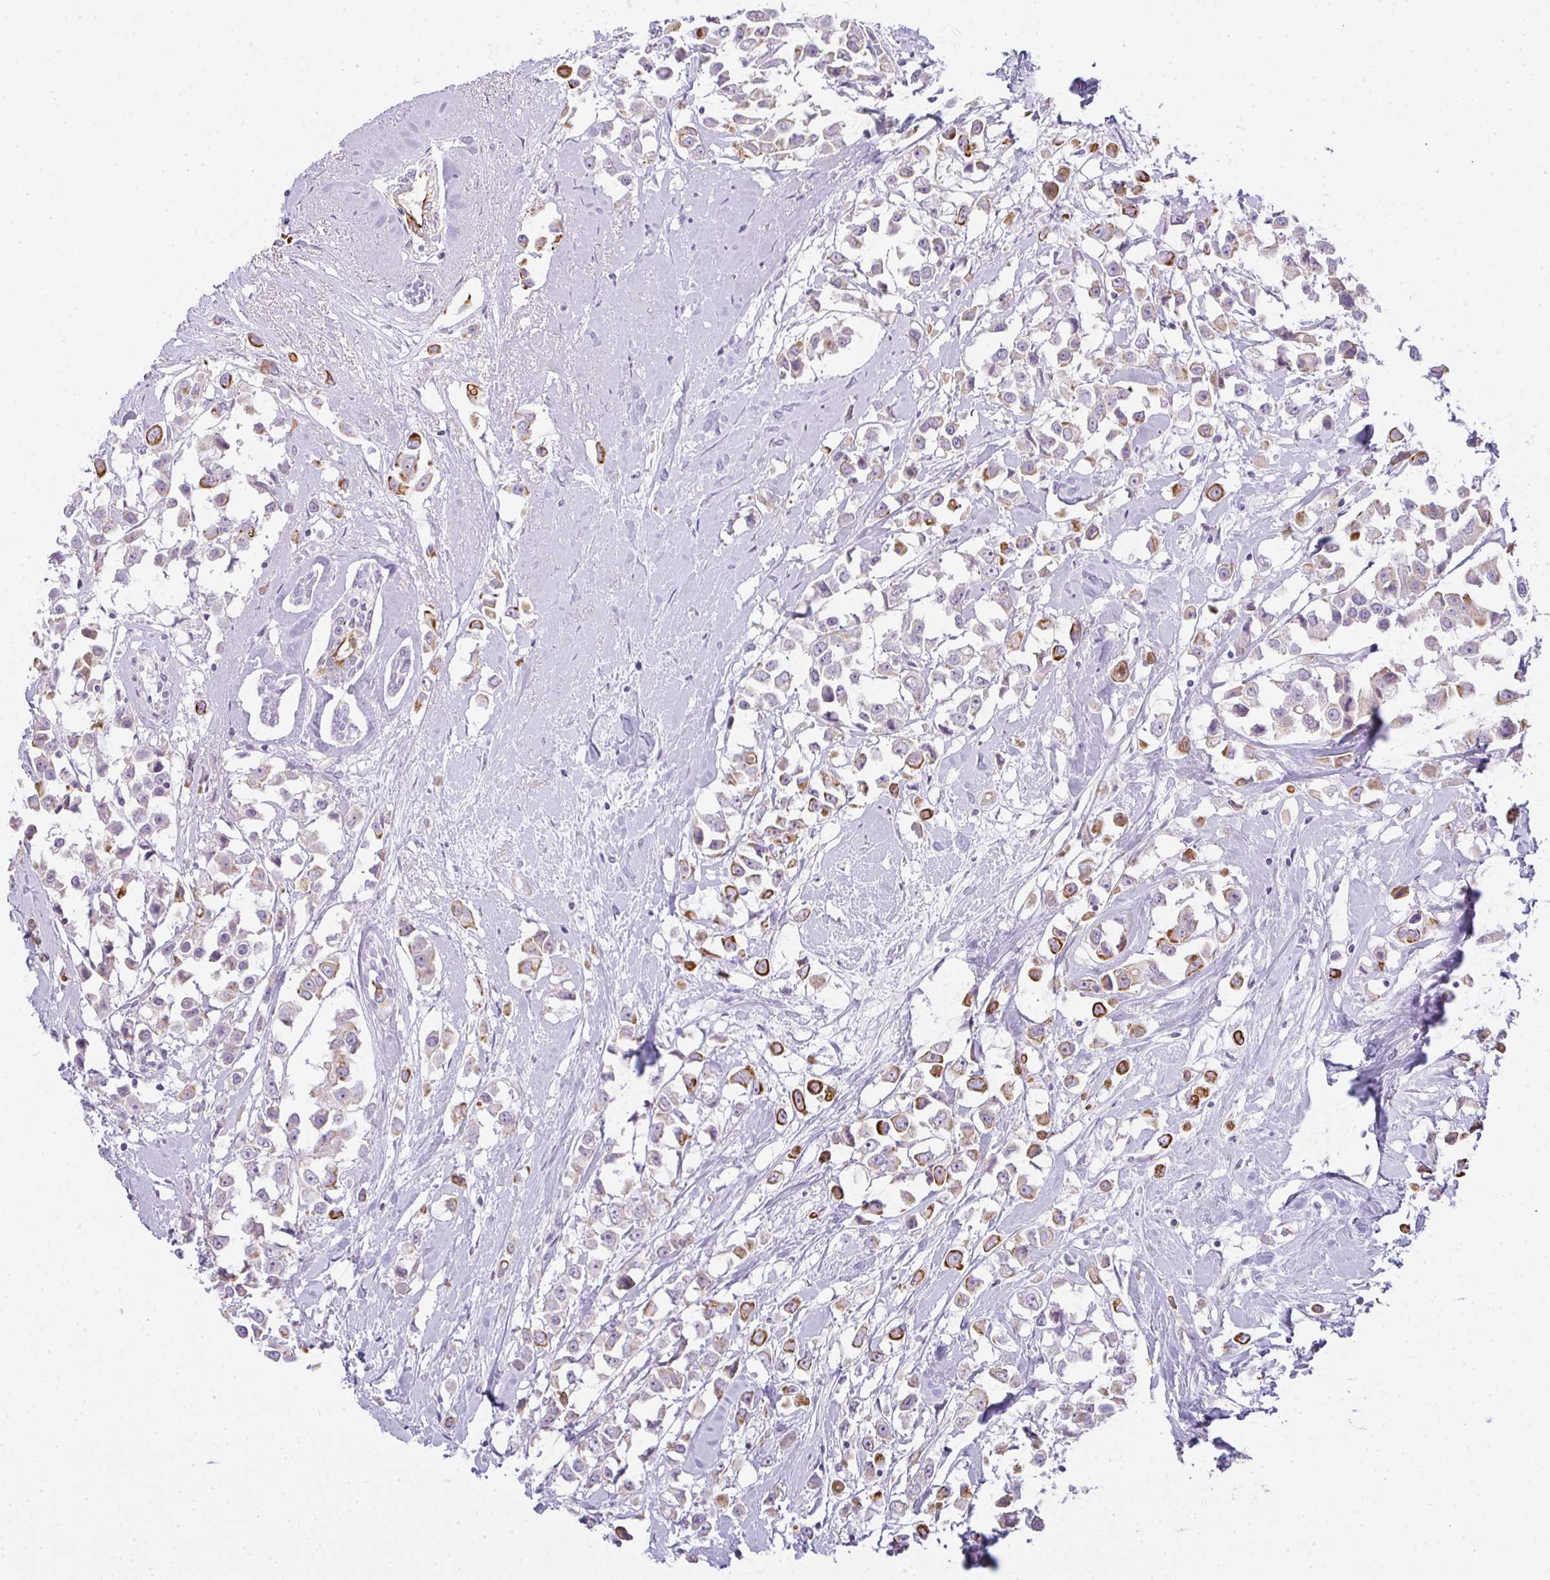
{"staining": {"intensity": "strong", "quantity": "25%-75%", "location": "cytoplasmic/membranous"}, "tissue": "breast cancer", "cell_type": "Tumor cells", "image_type": "cancer", "snomed": [{"axis": "morphology", "description": "Duct carcinoma"}, {"axis": "topography", "description": "Breast"}], "caption": "Infiltrating ductal carcinoma (breast) stained for a protein (brown) shows strong cytoplasmic/membranous positive positivity in approximately 25%-75% of tumor cells.", "gene": "SIRPB2", "patient": {"sex": "female", "age": 61}}